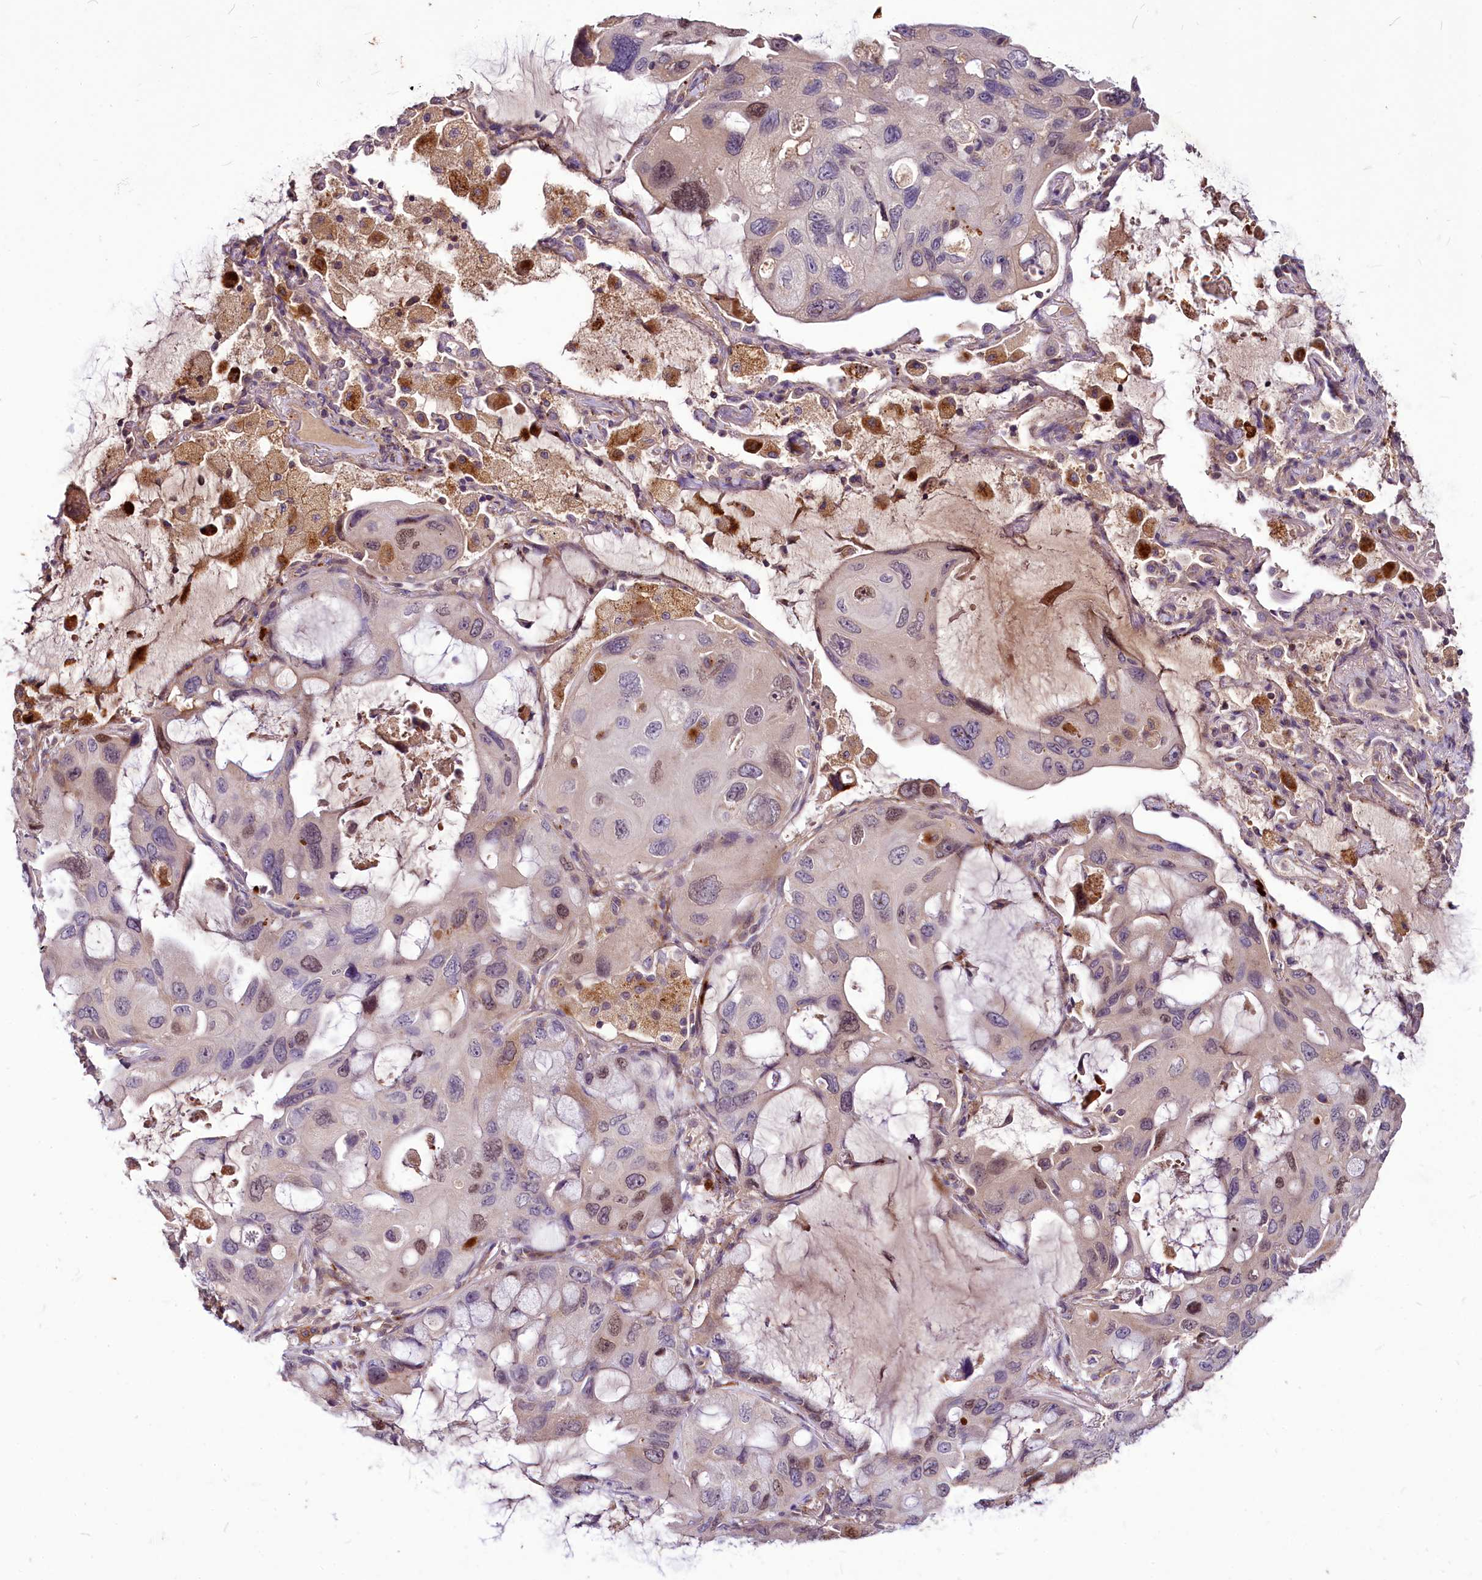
{"staining": {"intensity": "moderate", "quantity": "<25%", "location": "nuclear"}, "tissue": "lung cancer", "cell_type": "Tumor cells", "image_type": "cancer", "snomed": [{"axis": "morphology", "description": "Squamous cell carcinoma, NOS"}, {"axis": "topography", "description": "Lung"}], "caption": "IHC (DAB) staining of human lung cancer (squamous cell carcinoma) exhibits moderate nuclear protein expression in approximately <25% of tumor cells.", "gene": "C11orf86", "patient": {"sex": "female", "age": 73}}